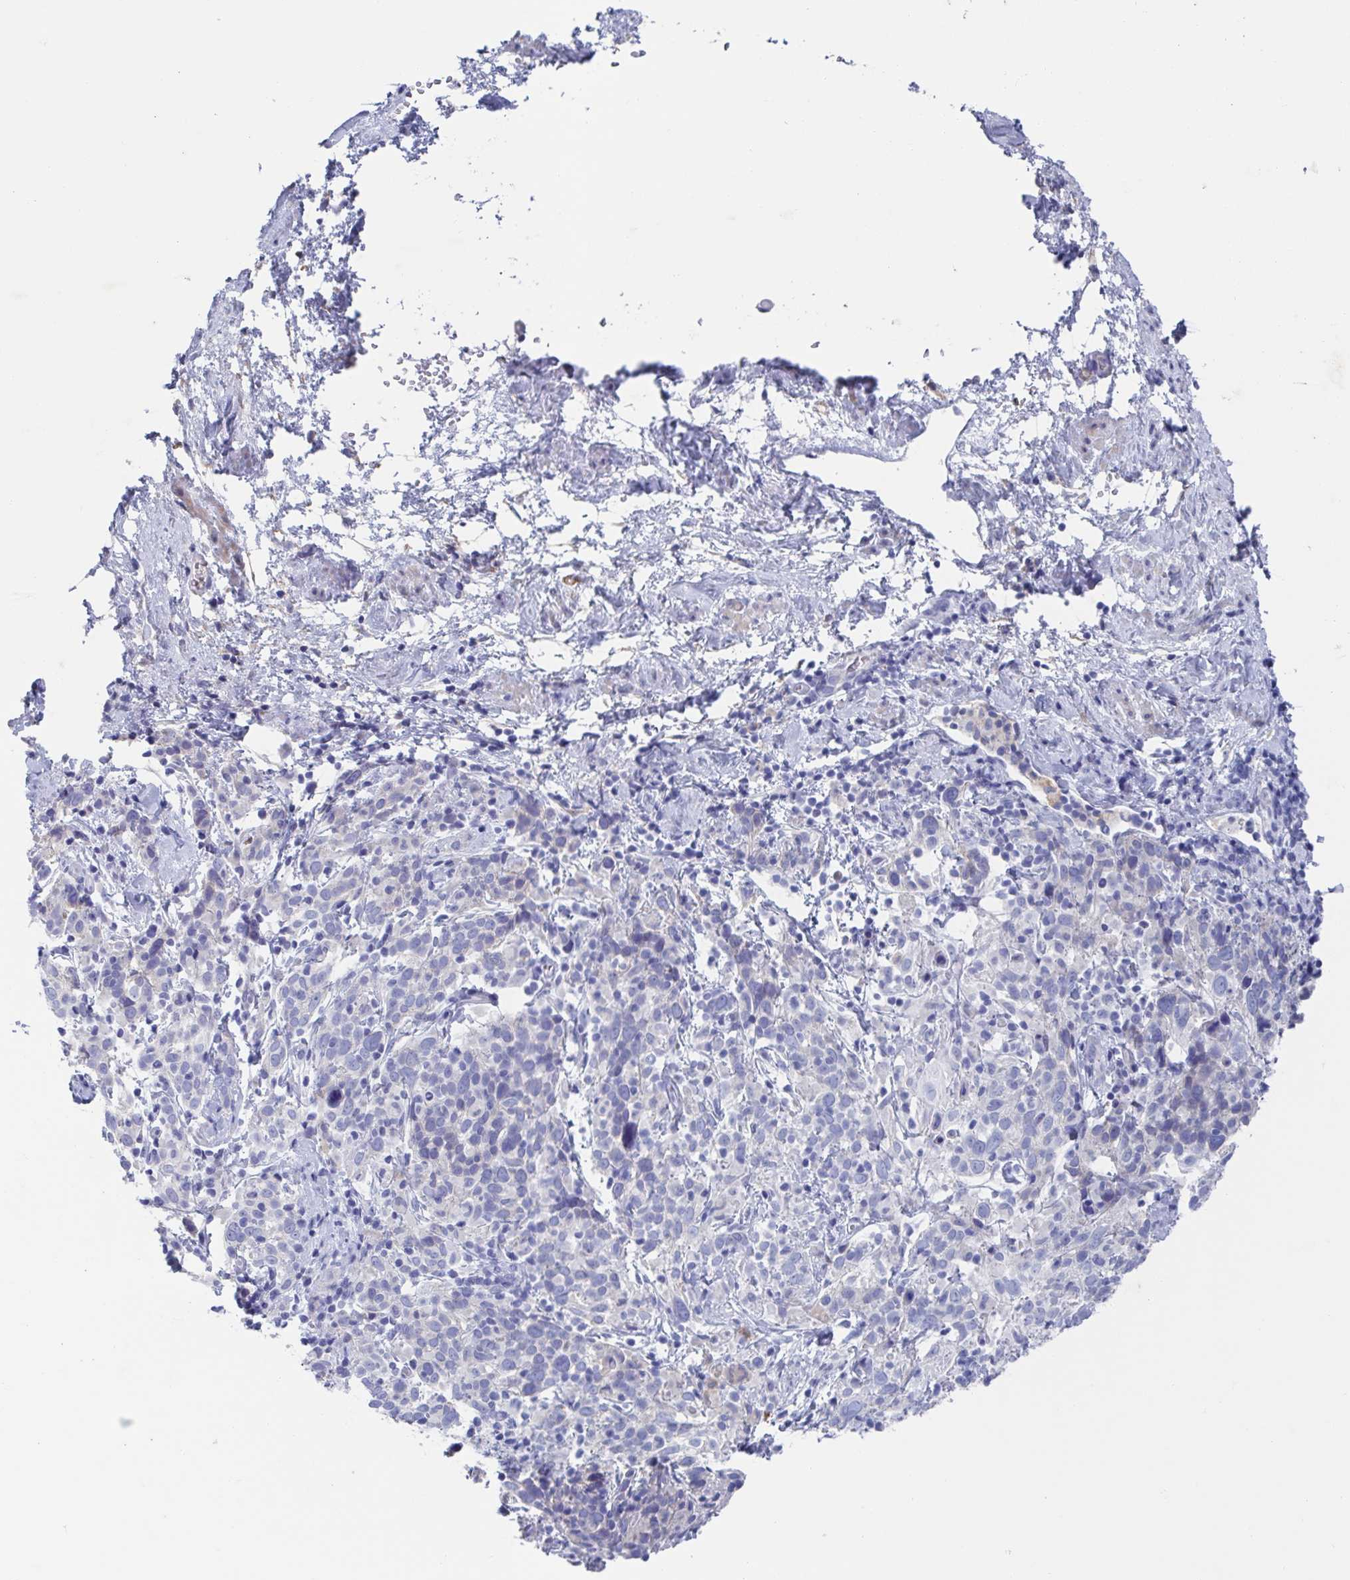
{"staining": {"intensity": "negative", "quantity": "none", "location": "none"}, "tissue": "cervical cancer", "cell_type": "Tumor cells", "image_type": "cancer", "snomed": [{"axis": "morphology", "description": "Squamous cell carcinoma, NOS"}, {"axis": "topography", "description": "Cervix"}], "caption": "Immunohistochemistry image of cervical cancer stained for a protein (brown), which reveals no expression in tumor cells.", "gene": "CDH2", "patient": {"sex": "female", "age": 61}}